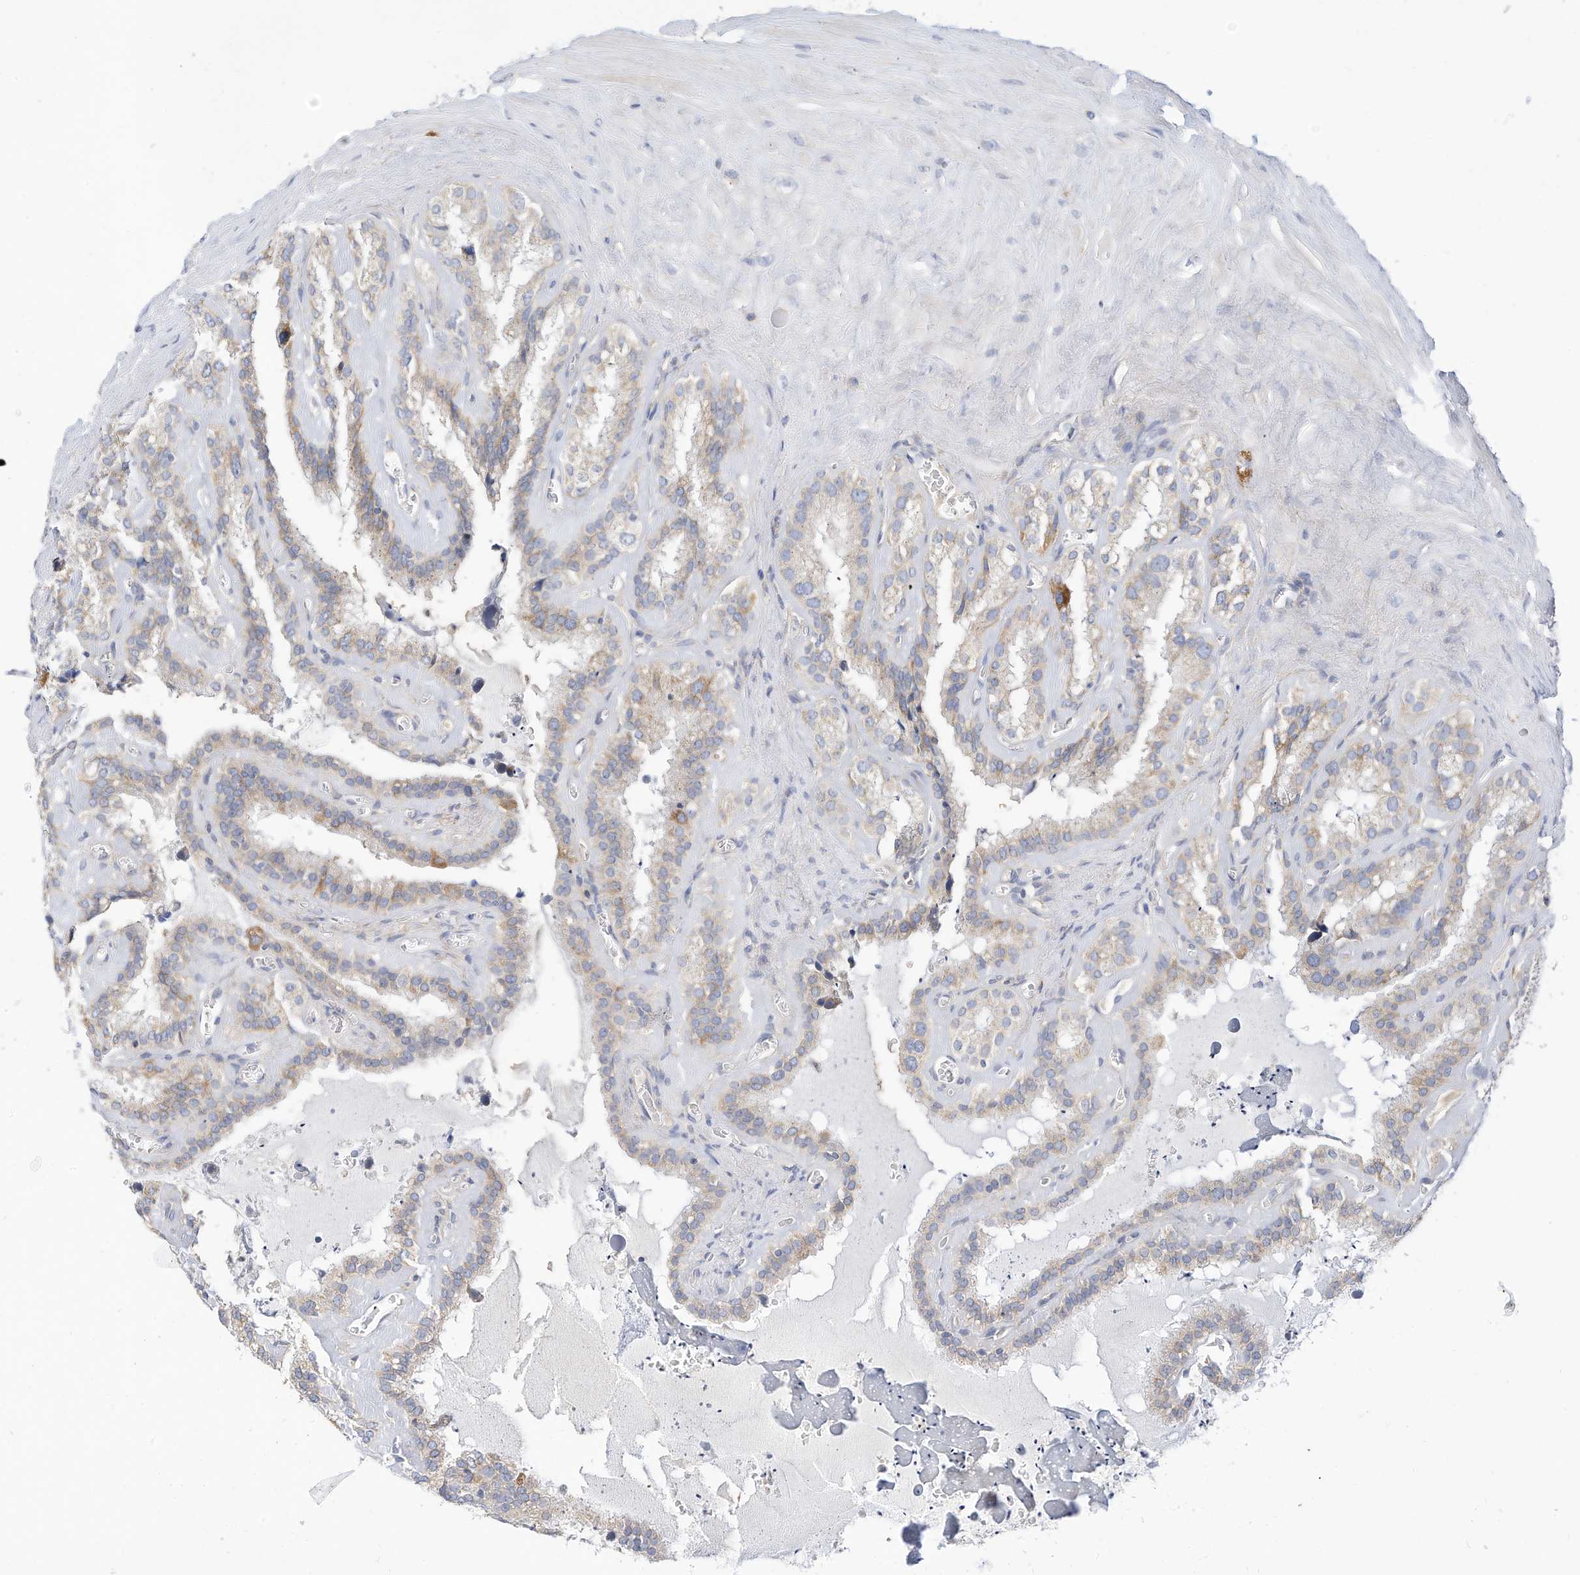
{"staining": {"intensity": "moderate", "quantity": "<25%", "location": "cytoplasmic/membranous"}, "tissue": "seminal vesicle", "cell_type": "Glandular cells", "image_type": "normal", "snomed": [{"axis": "morphology", "description": "Normal tissue, NOS"}, {"axis": "topography", "description": "Prostate"}, {"axis": "topography", "description": "Seminal veicle"}], "caption": "IHC (DAB (3,3'-diaminobenzidine)) staining of unremarkable seminal vesicle exhibits moderate cytoplasmic/membranous protein expression in approximately <25% of glandular cells. (DAB (3,3'-diaminobenzidine) IHC with brightfield microscopy, high magnification).", "gene": "RHOH", "patient": {"sex": "male", "age": 59}}